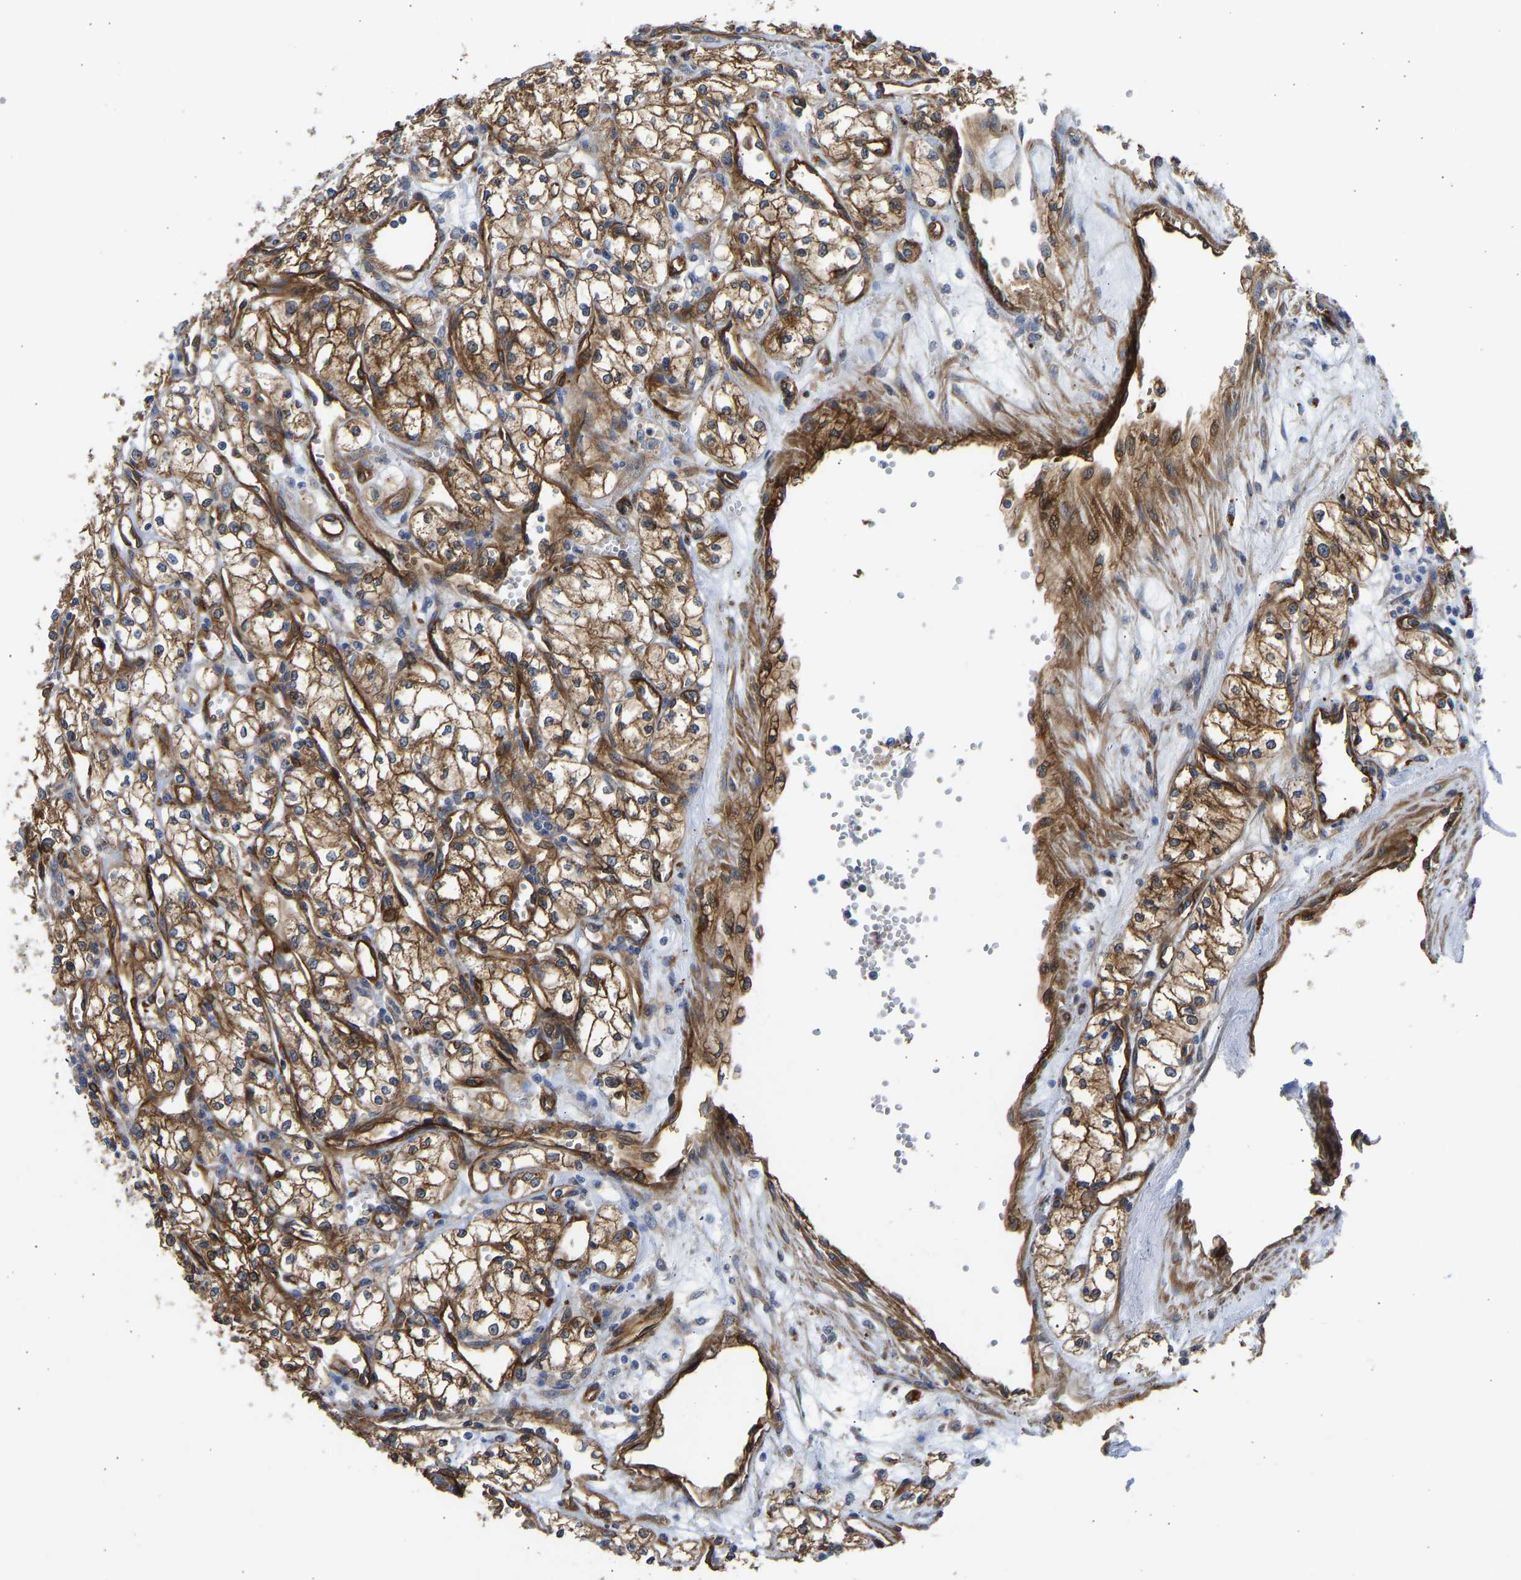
{"staining": {"intensity": "moderate", "quantity": ">75%", "location": "cytoplasmic/membranous"}, "tissue": "renal cancer", "cell_type": "Tumor cells", "image_type": "cancer", "snomed": [{"axis": "morphology", "description": "Adenocarcinoma, NOS"}, {"axis": "topography", "description": "Kidney"}], "caption": "Immunohistochemistry (IHC) staining of adenocarcinoma (renal), which reveals medium levels of moderate cytoplasmic/membranous staining in approximately >75% of tumor cells indicating moderate cytoplasmic/membranous protein positivity. The staining was performed using DAB (3,3'-diaminobenzidine) (brown) for protein detection and nuclei were counterstained in hematoxylin (blue).", "gene": "MYO1C", "patient": {"sex": "male", "age": 59}}